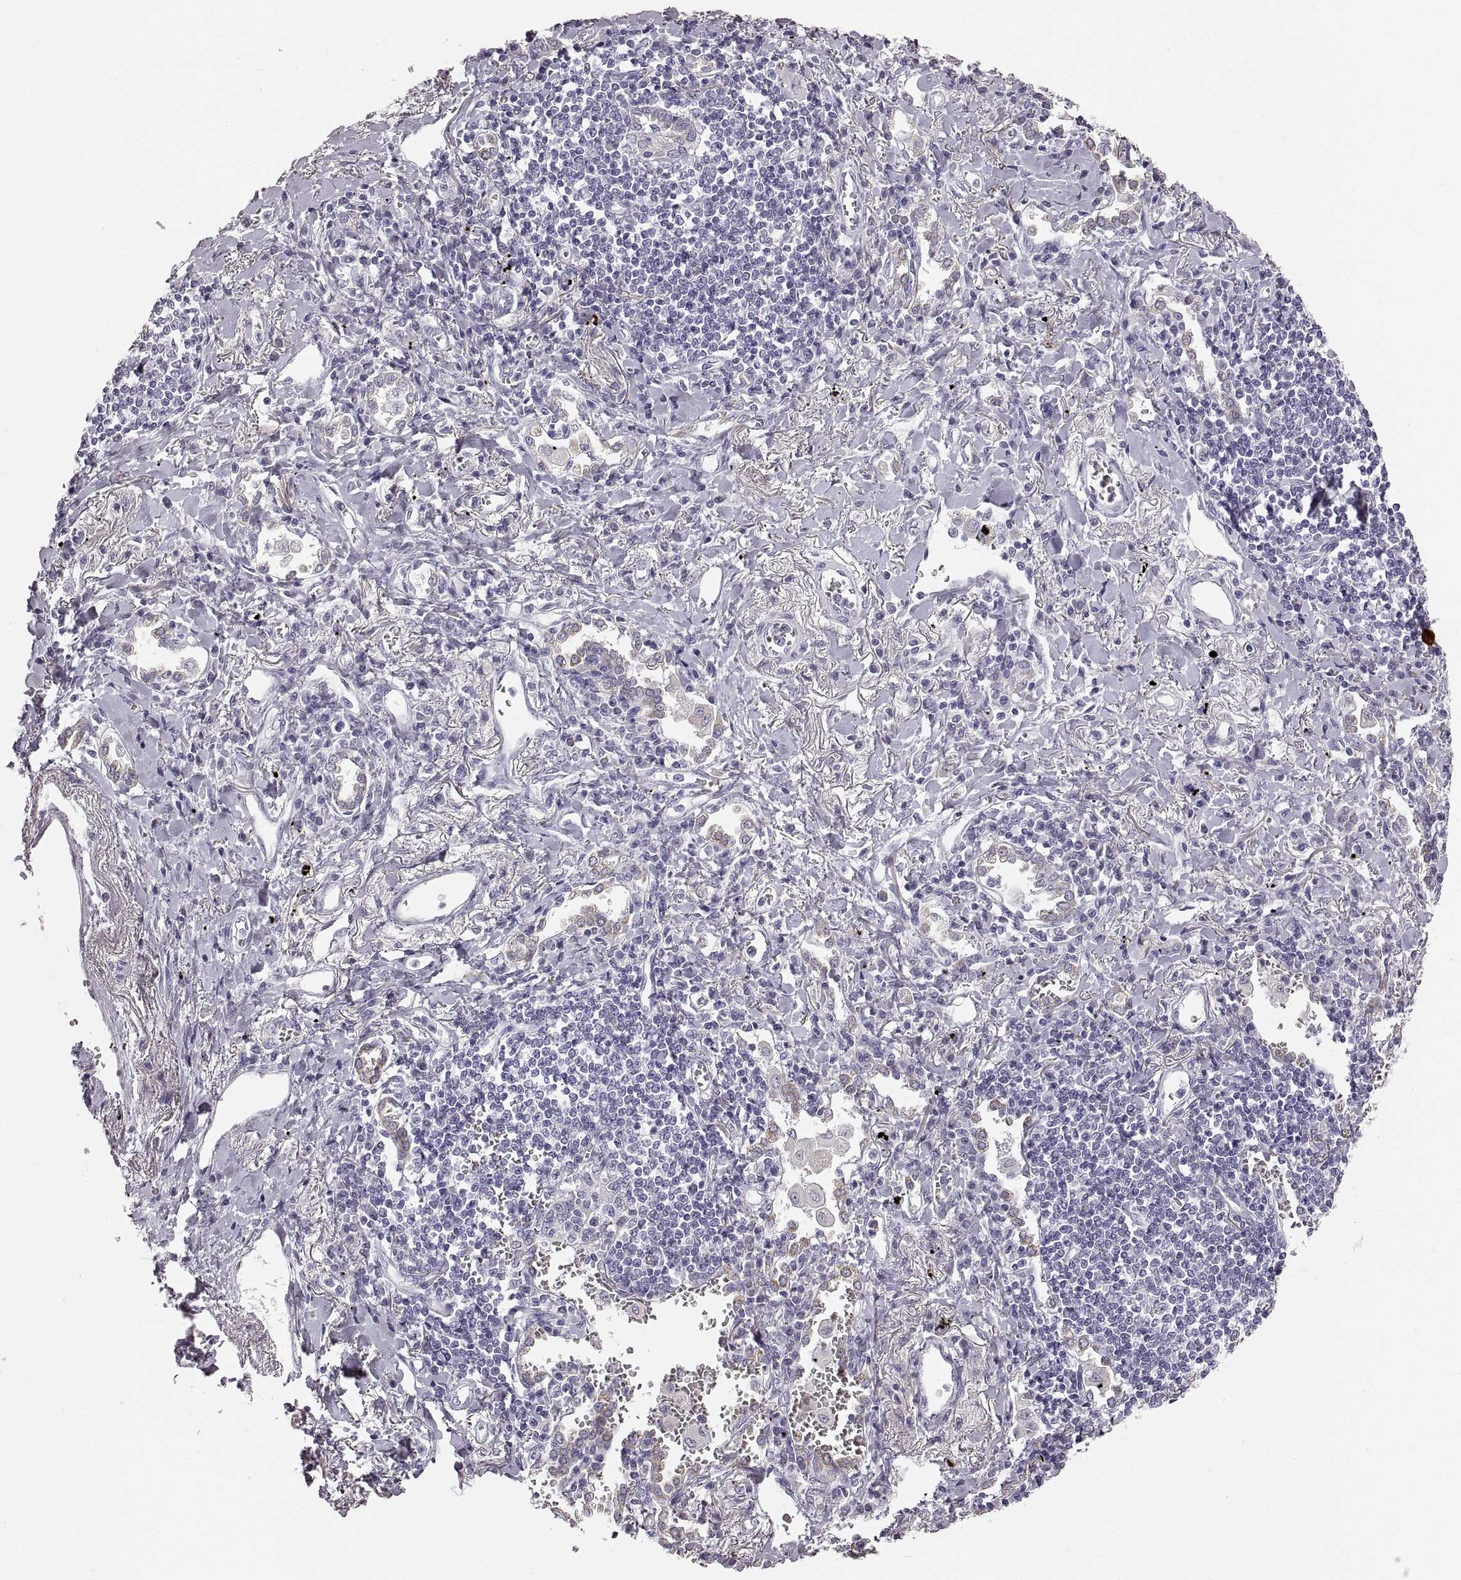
{"staining": {"intensity": "weak", "quantity": "25%-75%", "location": "cytoplasmic/membranous"}, "tissue": "lung cancer", "cell_type": "Tumor cells", "image_type": "cancer", "snomed": [{"axis": "morphology", "description": "Squamous cell carcinoma, NOS"}, {"axis": "topography", "description": "Lung"}], "caption": "Lung squamous cell carcinoma stained for a protein (brown) demonstrates weak cytoplasmic/membranous positive expression in about 25%-75% of tumor cells.", "gene": "RDH13", "patient": {"sex": "male", "age": 82}}